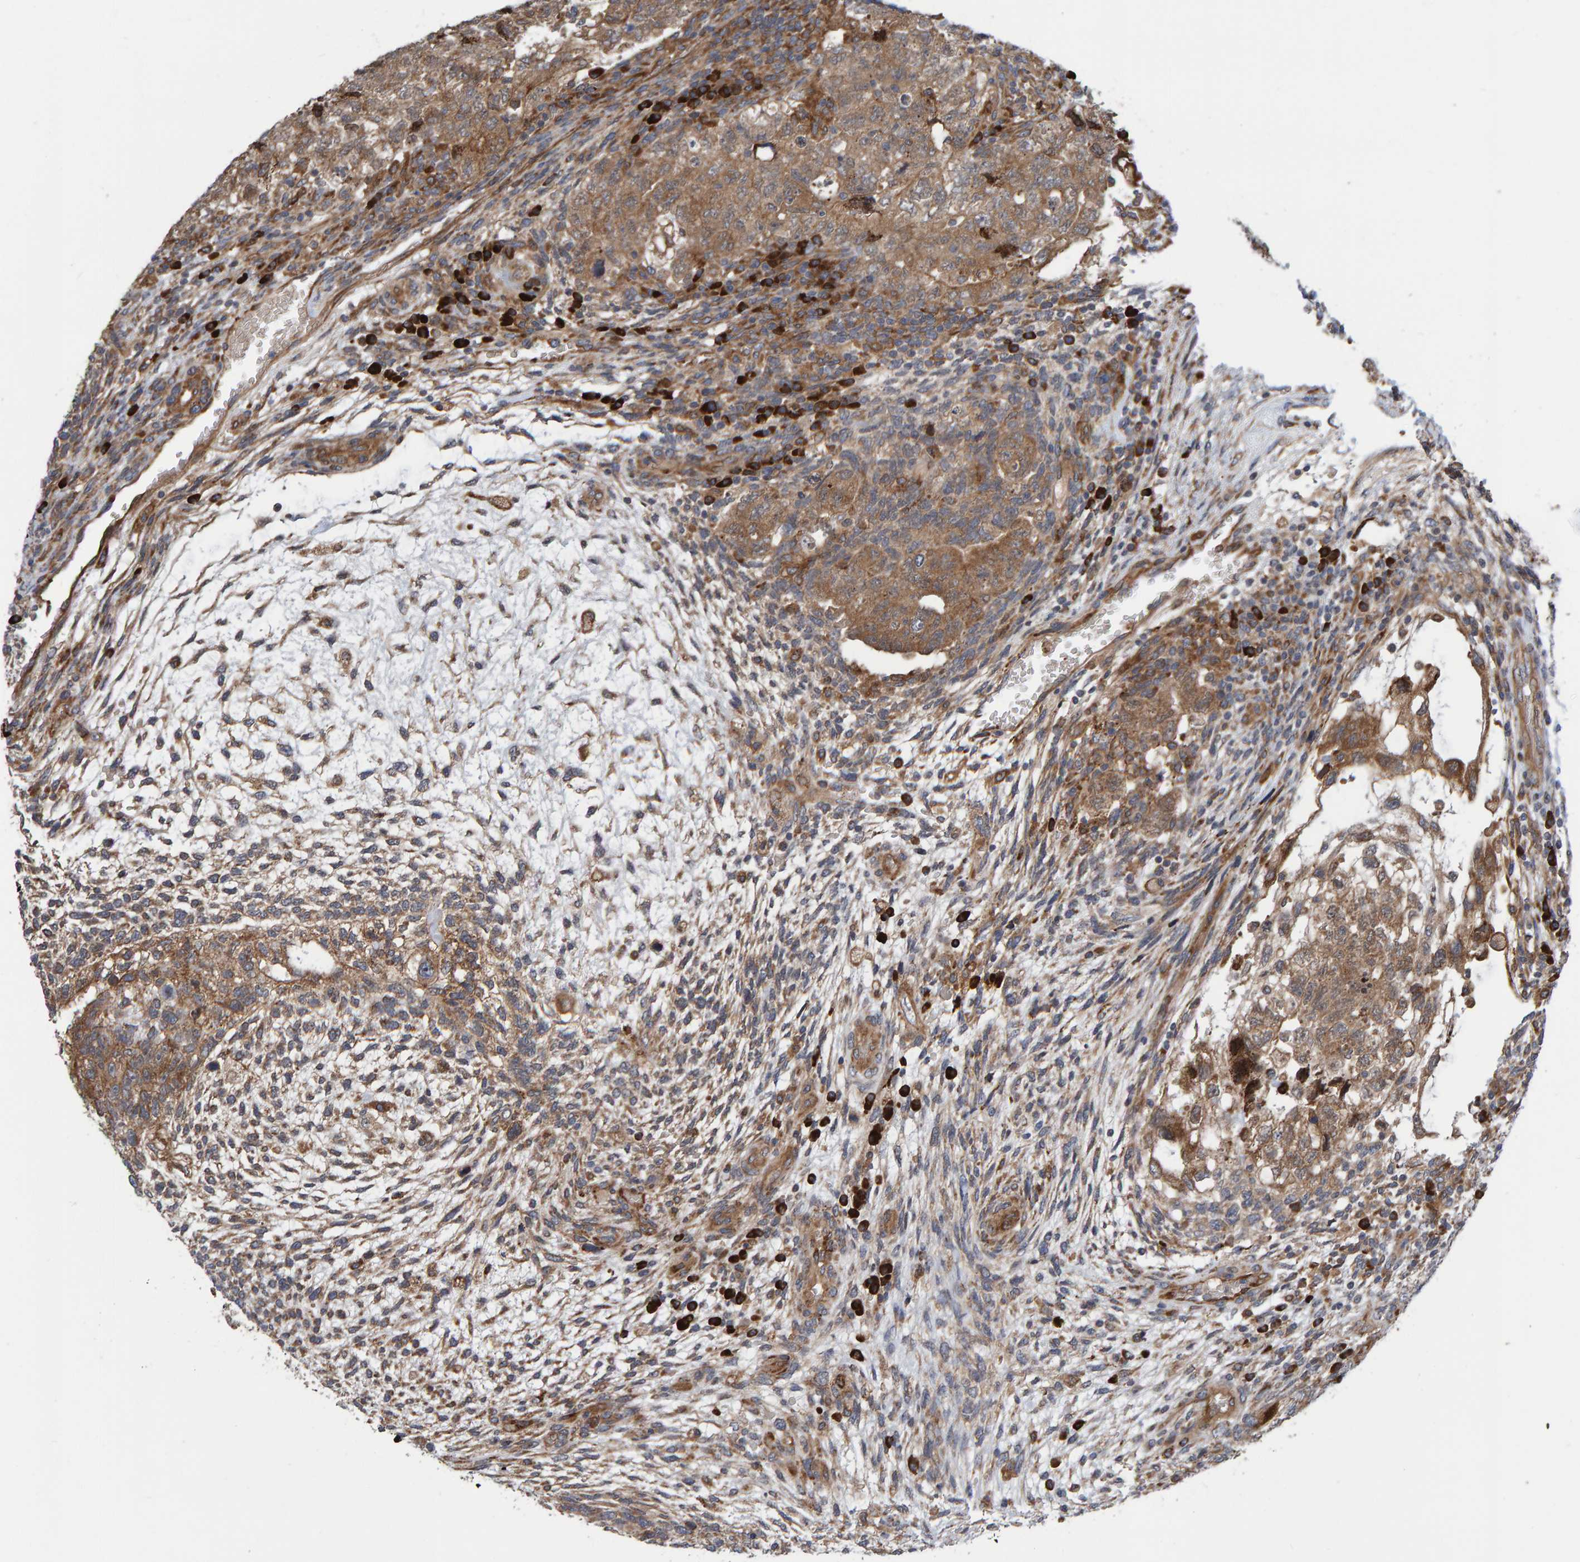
{"staining": {"intensity": "moderate", "quantity": ">75%", "location": "cytoplasmic/membranous"}, "tissue": "testis cancer", "cell_type": "Tumor cells", "image_type": "cancer", "snomed": [{"axis": "morphology", "description": "Carcinoma, Embryonal, NOS"}, {"axis": "topography", "description": "Testis"}], "caption": "Tumor cells reveal medium levels of moderate cytoplasmic/membranous staining in about >75% of cells in embryonal carcinoma (testis). The protein is shown in brown color, while the nuclei are stained blue.", "gene": "KIAA0753", "patient": {"sex": "male", "age": 36}}